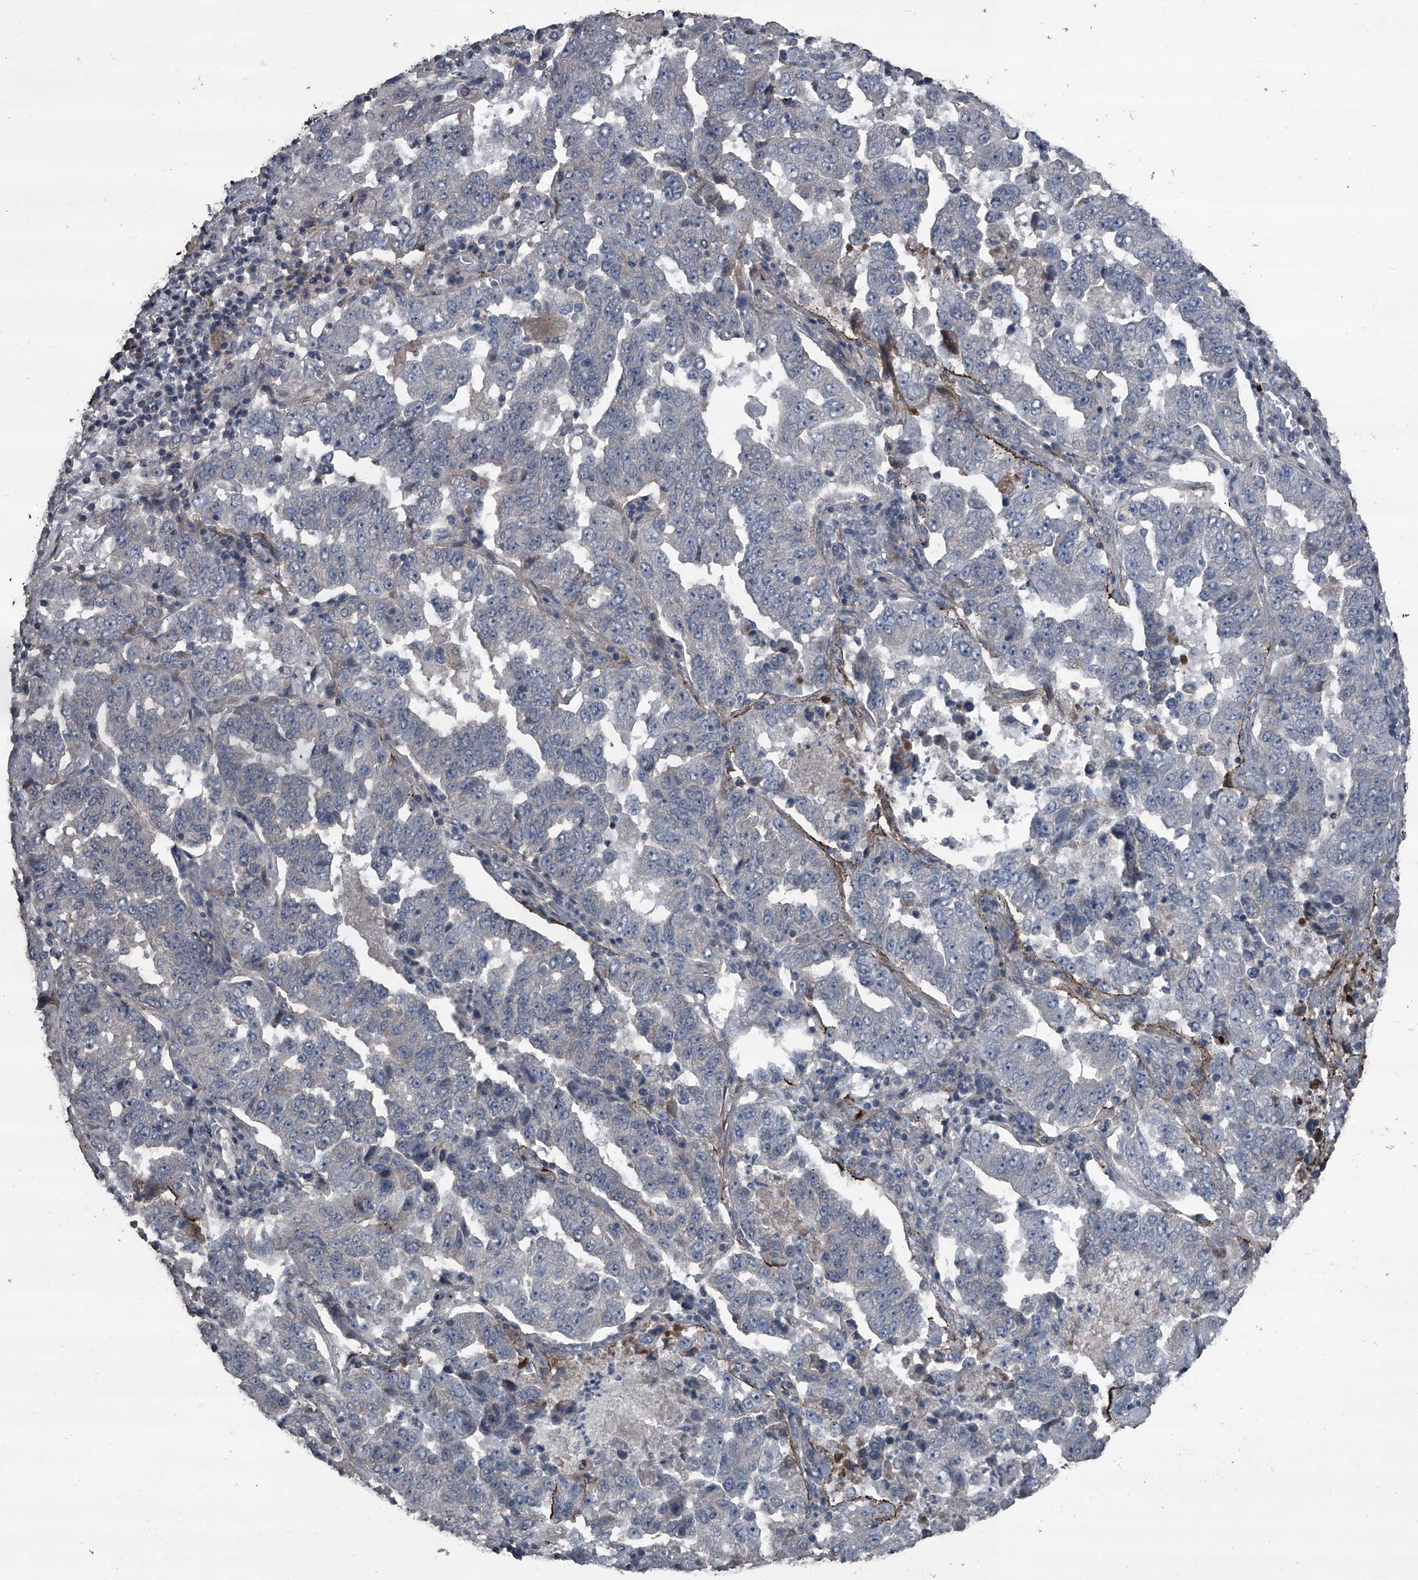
{"staining": {"intensity": "negative", "quantity": "none", "location": "none"}, "tissue": "lung cancer", "cell_type": "Tumor cells", "image_type": "cancer", "snomed": [{"axis": "morphology", "description": "Adenocarcinoma, NOS"}, {"axis": "topography", "description": "Lung"}], "caption": "A micrograph of human lung cancer (adenocarcinoma) is negative for staining in tumor cells.", "gene": "OARD1", "patient": {"sex": "female", "age": 51}}